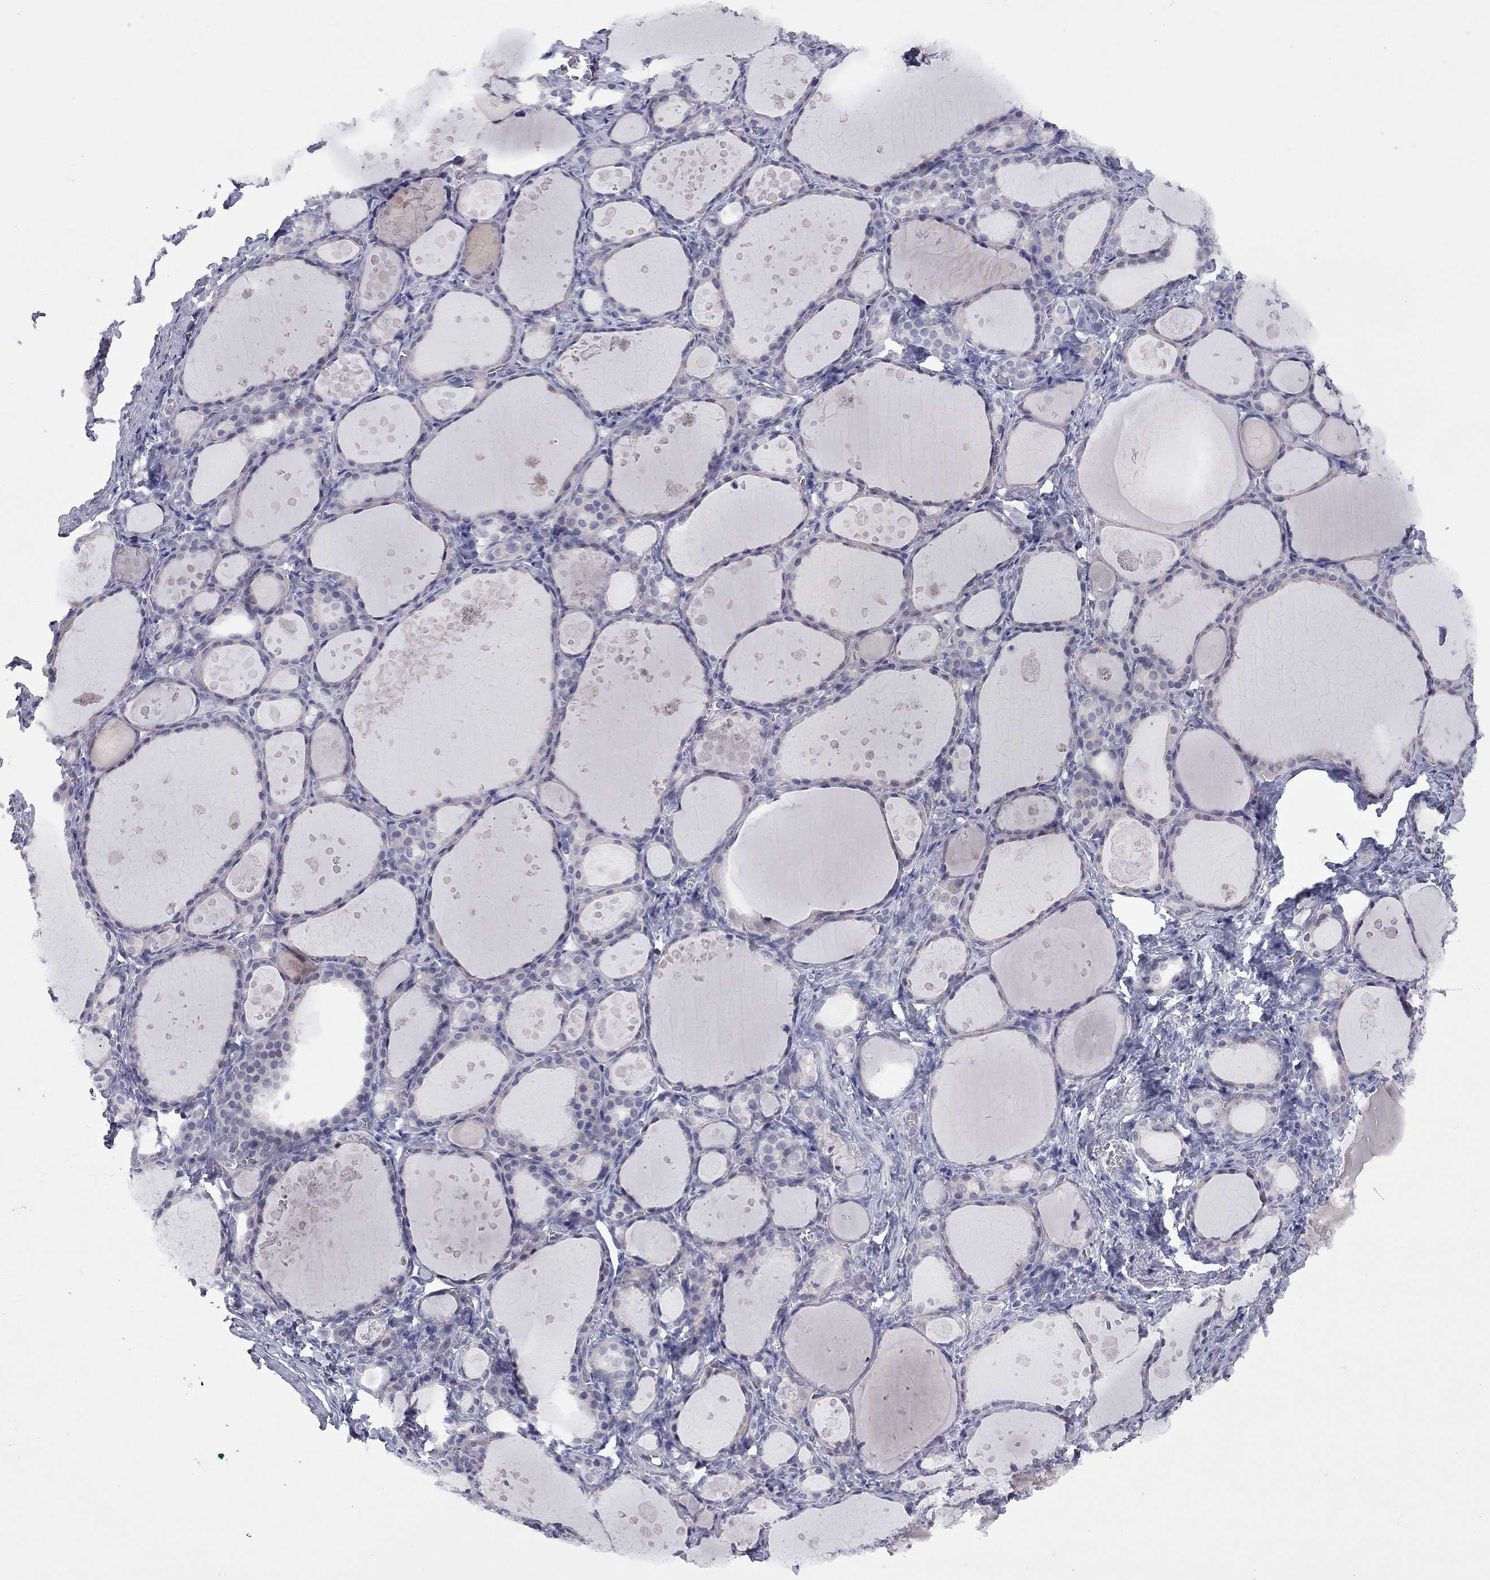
{"staining": {"intensity": "negative", "quantity": "none", "location": "none"}, "tissue": "thyroid gland", "cell_type": "Glandular cells", "image_type": "normal", "snomed": [{"axis": "morphology", "description": "Normal tissue, NOS"}, {"axis": "topography", "description": "Thyroid gland"}], "caption": "Immunohistochemistry (IHC) of normal thyroid gland demonstrates no staining in glandular cells. Nuclei are stained in blue.", "gene": "CTNNBIP1", "patient": {"sex": "male", "age": 68}}